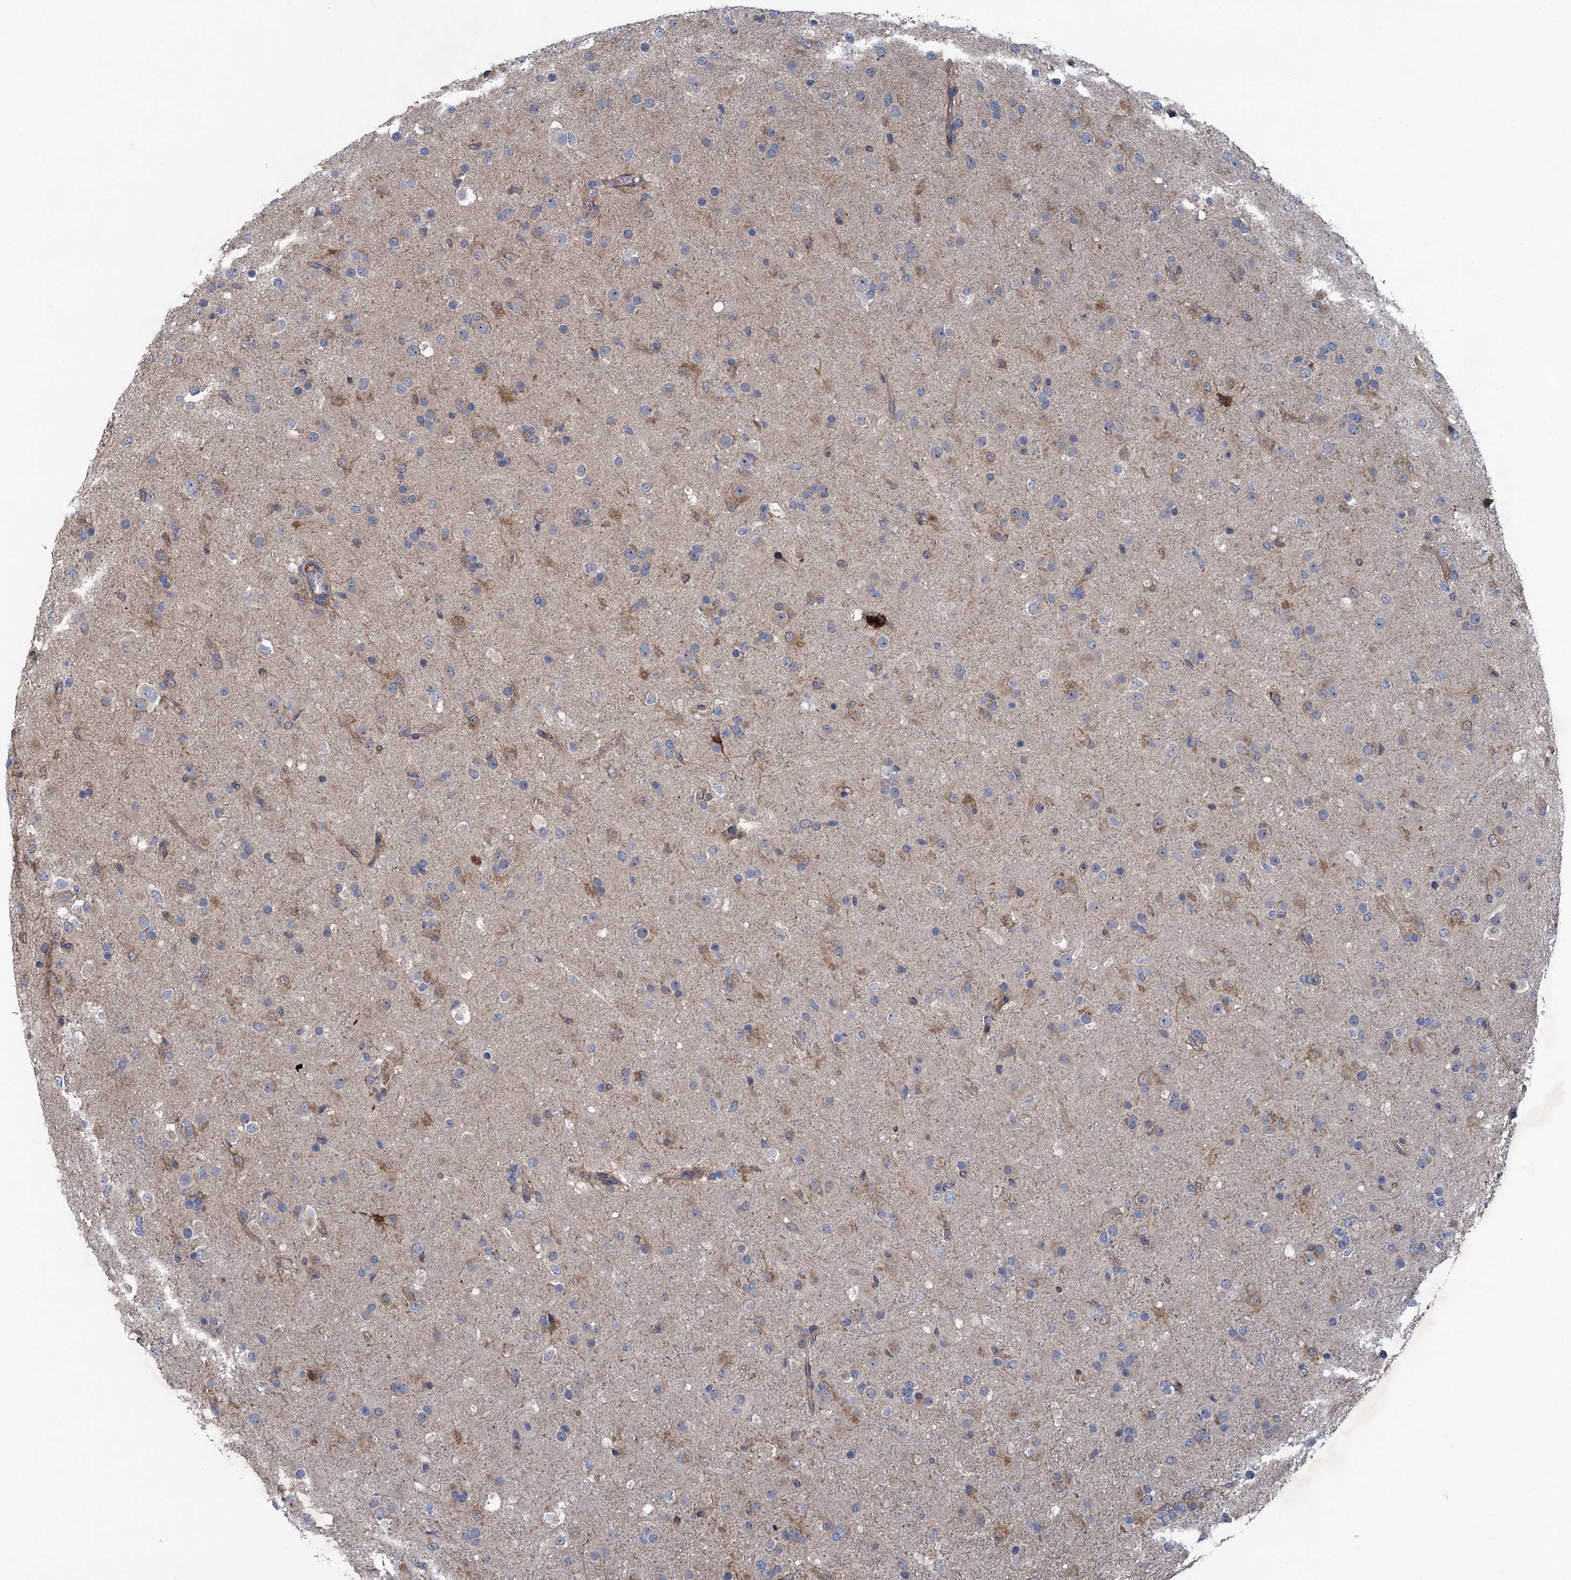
{"staining": {"intensity": "moderate", "quantity": "<25%", "location": "cytoplasmic/membranous"}, "tissue": "glioma", "cell_type": "Tumor cells", "image_type": "cancer", "snomed": [{"axis": "morphology", "description": "Glioma, malignant, Low grade"}, {"axis": "topography", "description": "Brain"}], "caption": "Protein staining of glioma tissue displays moderate cytoplasmic/membranous positivity in approximately <25% of tumor cells.", "gene": "CNTN5", "patient": {"sex": "male", "age": 65}}